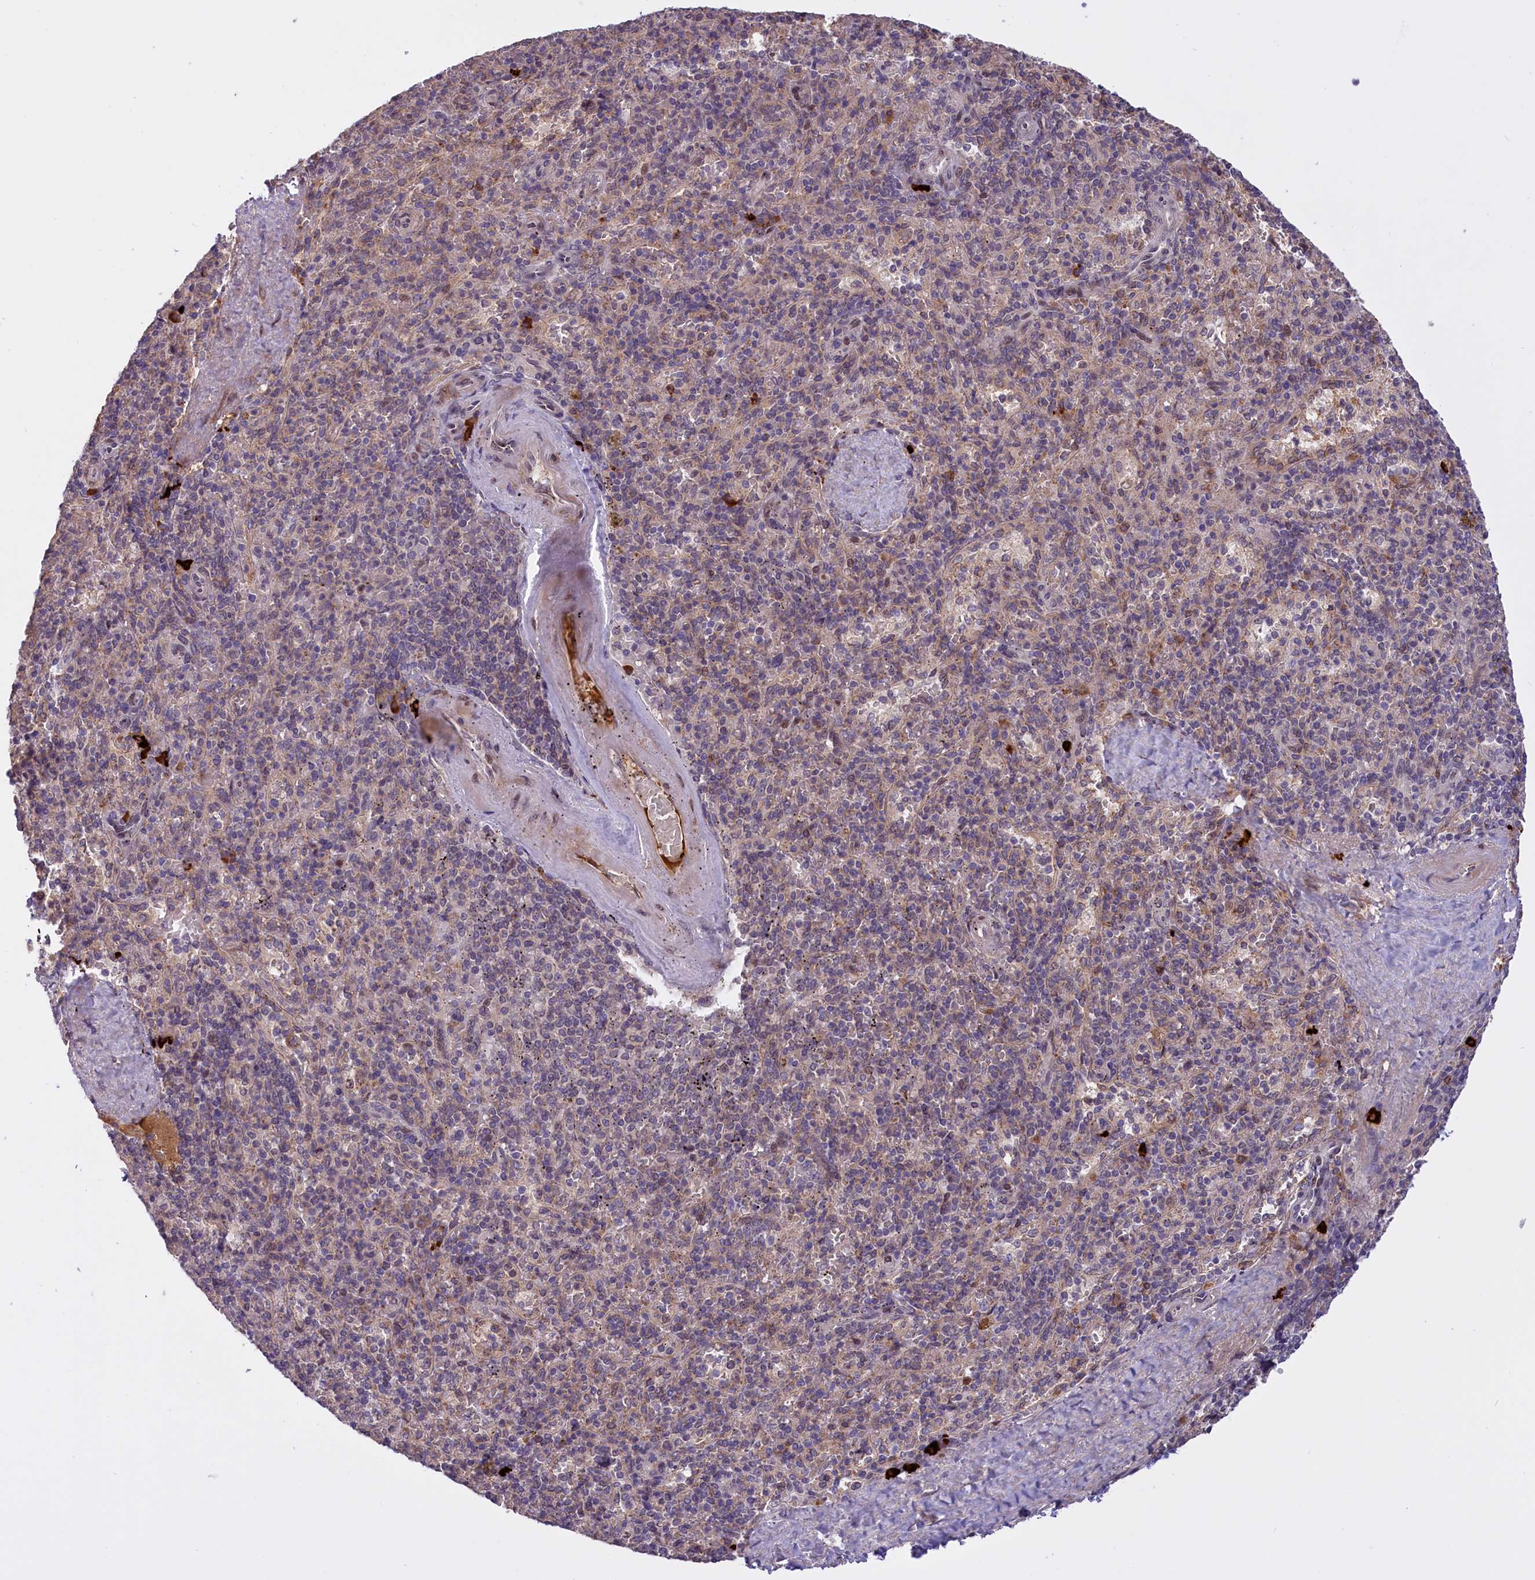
{"staining": {"intensity": "negative", "quantity": "none", "location": "none"}, "tissue": "spleen", "cell_type": "Cells in red pulp", "image_type": "normal", "snomed": [{"axis": "morphology", "description": "Normal tissue, NOS"}, {"axis": "topography", "description": "Spleen"}], "caption": "Immunohistochemistry (IHC) of unremarkable spleen demonstrates no expression in cells in red pulp.", "gene": "RRAD", "patient": {"sex": "male", "age": 82}}